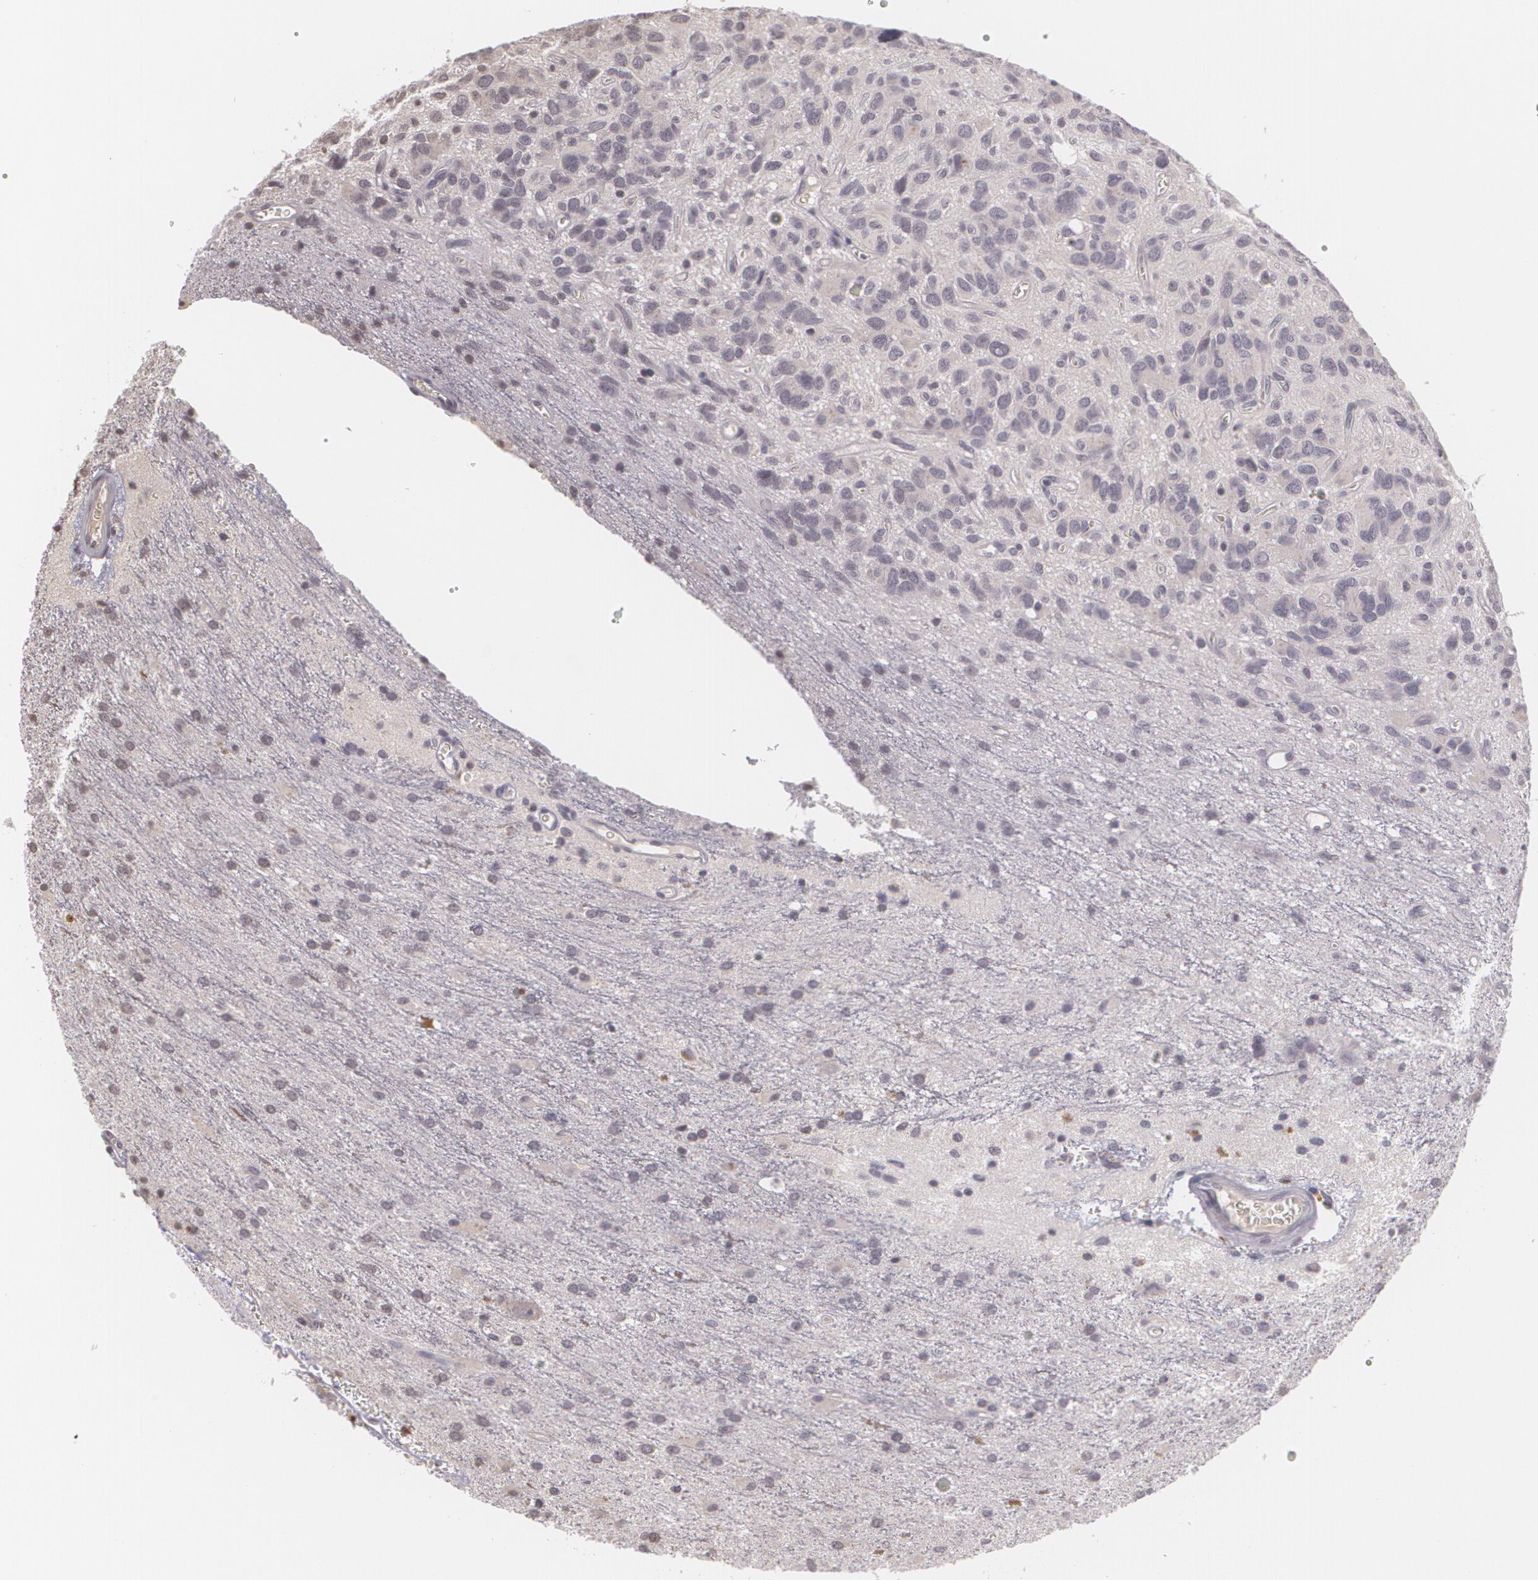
{"staining": {"intensity": "negative", "quantity": "none", "location": "none"}, "tissue": "glioma", "cell_type": "Tumor cells", "image_type": "cancer", "snomed": [{"axis": "morphology", "description": "Glioma, malignant, Low grade"}, {"axis": "topography", "description": "Brain"}], "caption": "Malignant glioma (low-grade) stained for a protein using immunohistochemistry demonstrates no staining tumor cells.", "gene": "MUC1", "patient": {"sex": "female", "age": 15}}